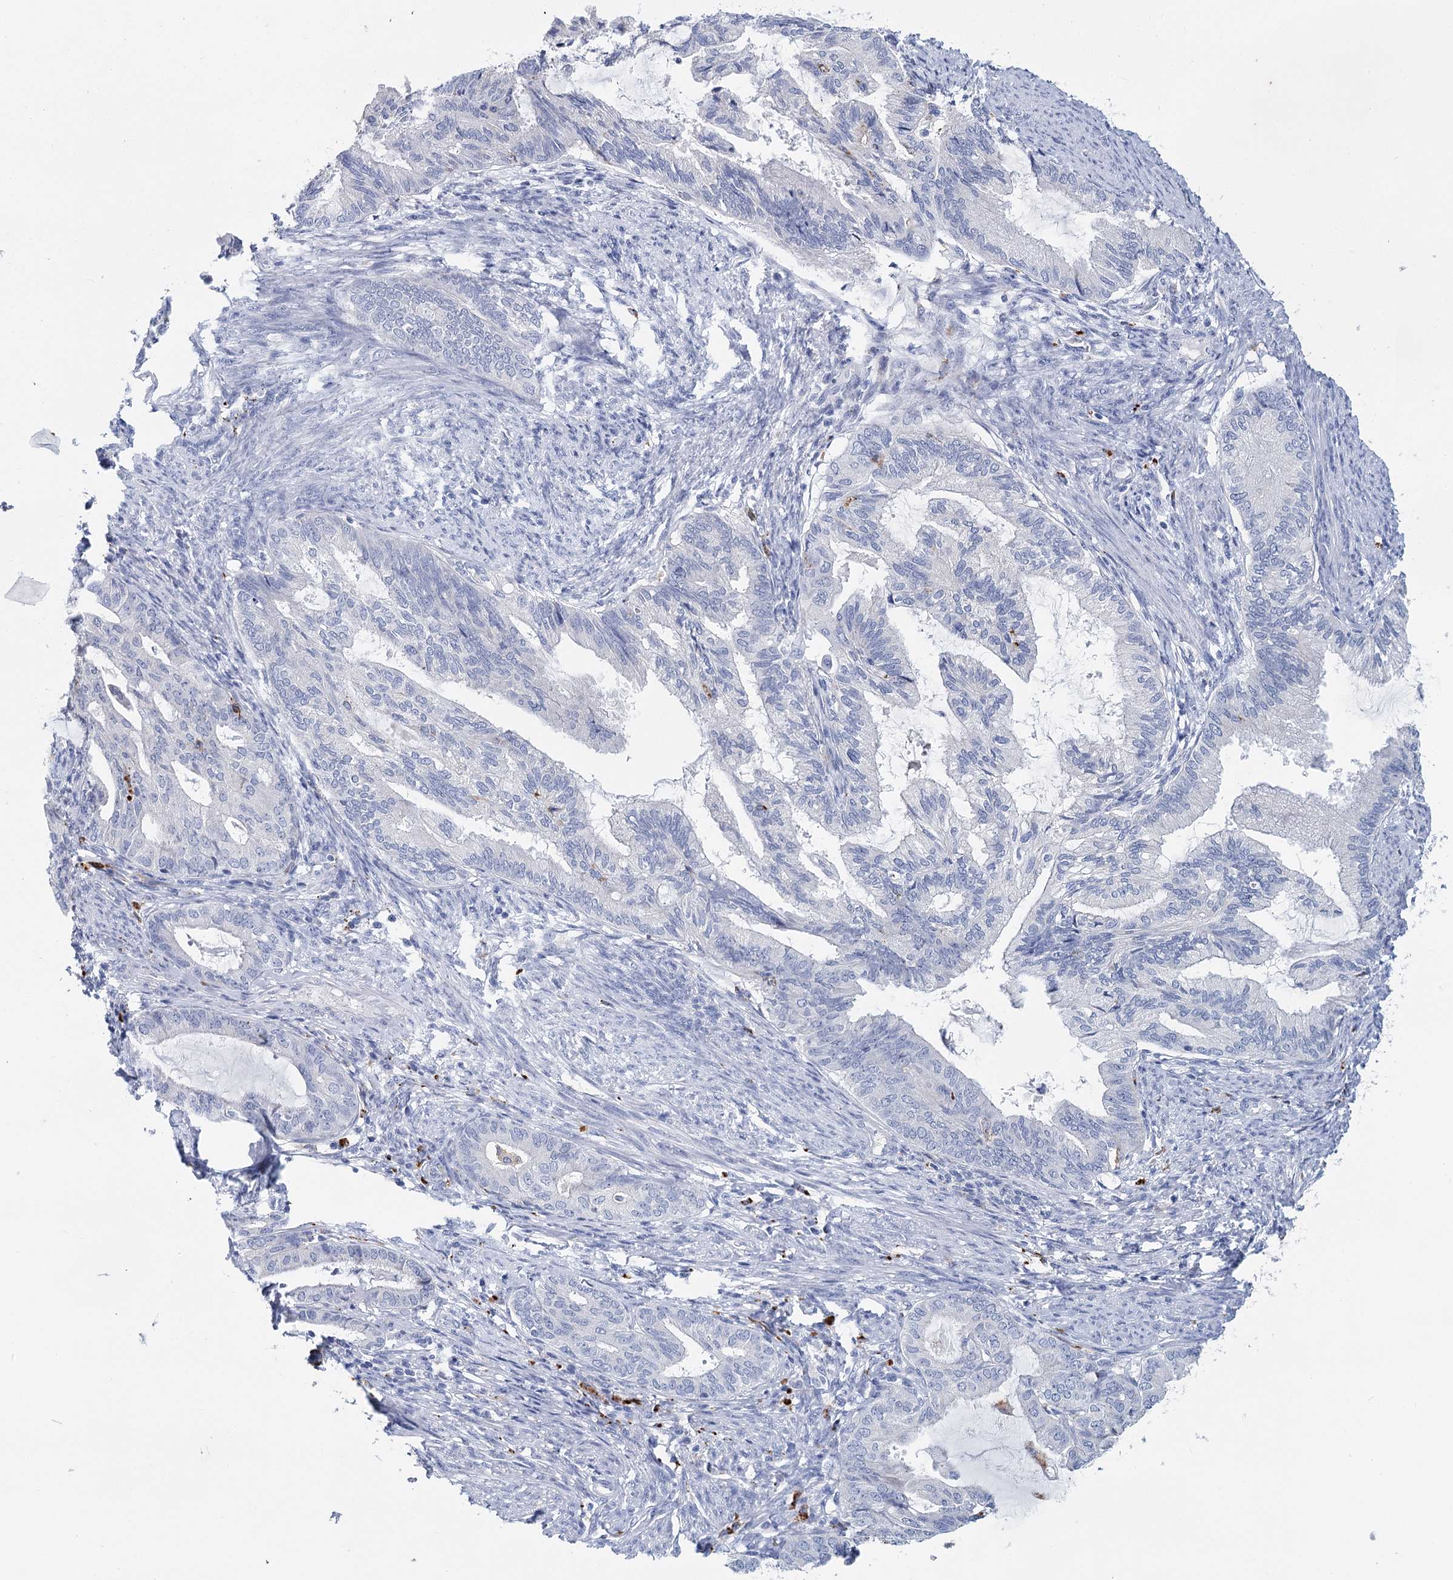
{"staining": {"intensity": "negative", "quantity": "none", "location": "none"}, "tissue": "endometrial cancer", "cell_type": "Tumor cells", "image_type": "cancer", "snomed": [{"axis": "morphology", "description": "Adenocarcinoma, NOS"}, {"axis": "topography", "description": "Endometrium"}], "caption": "The IHC image has no significant staining in tumor cells of endometrial adenocarcinoma tissue.", "gene": "METTL7B", "patient": {"sex": "female", "age": 86}}